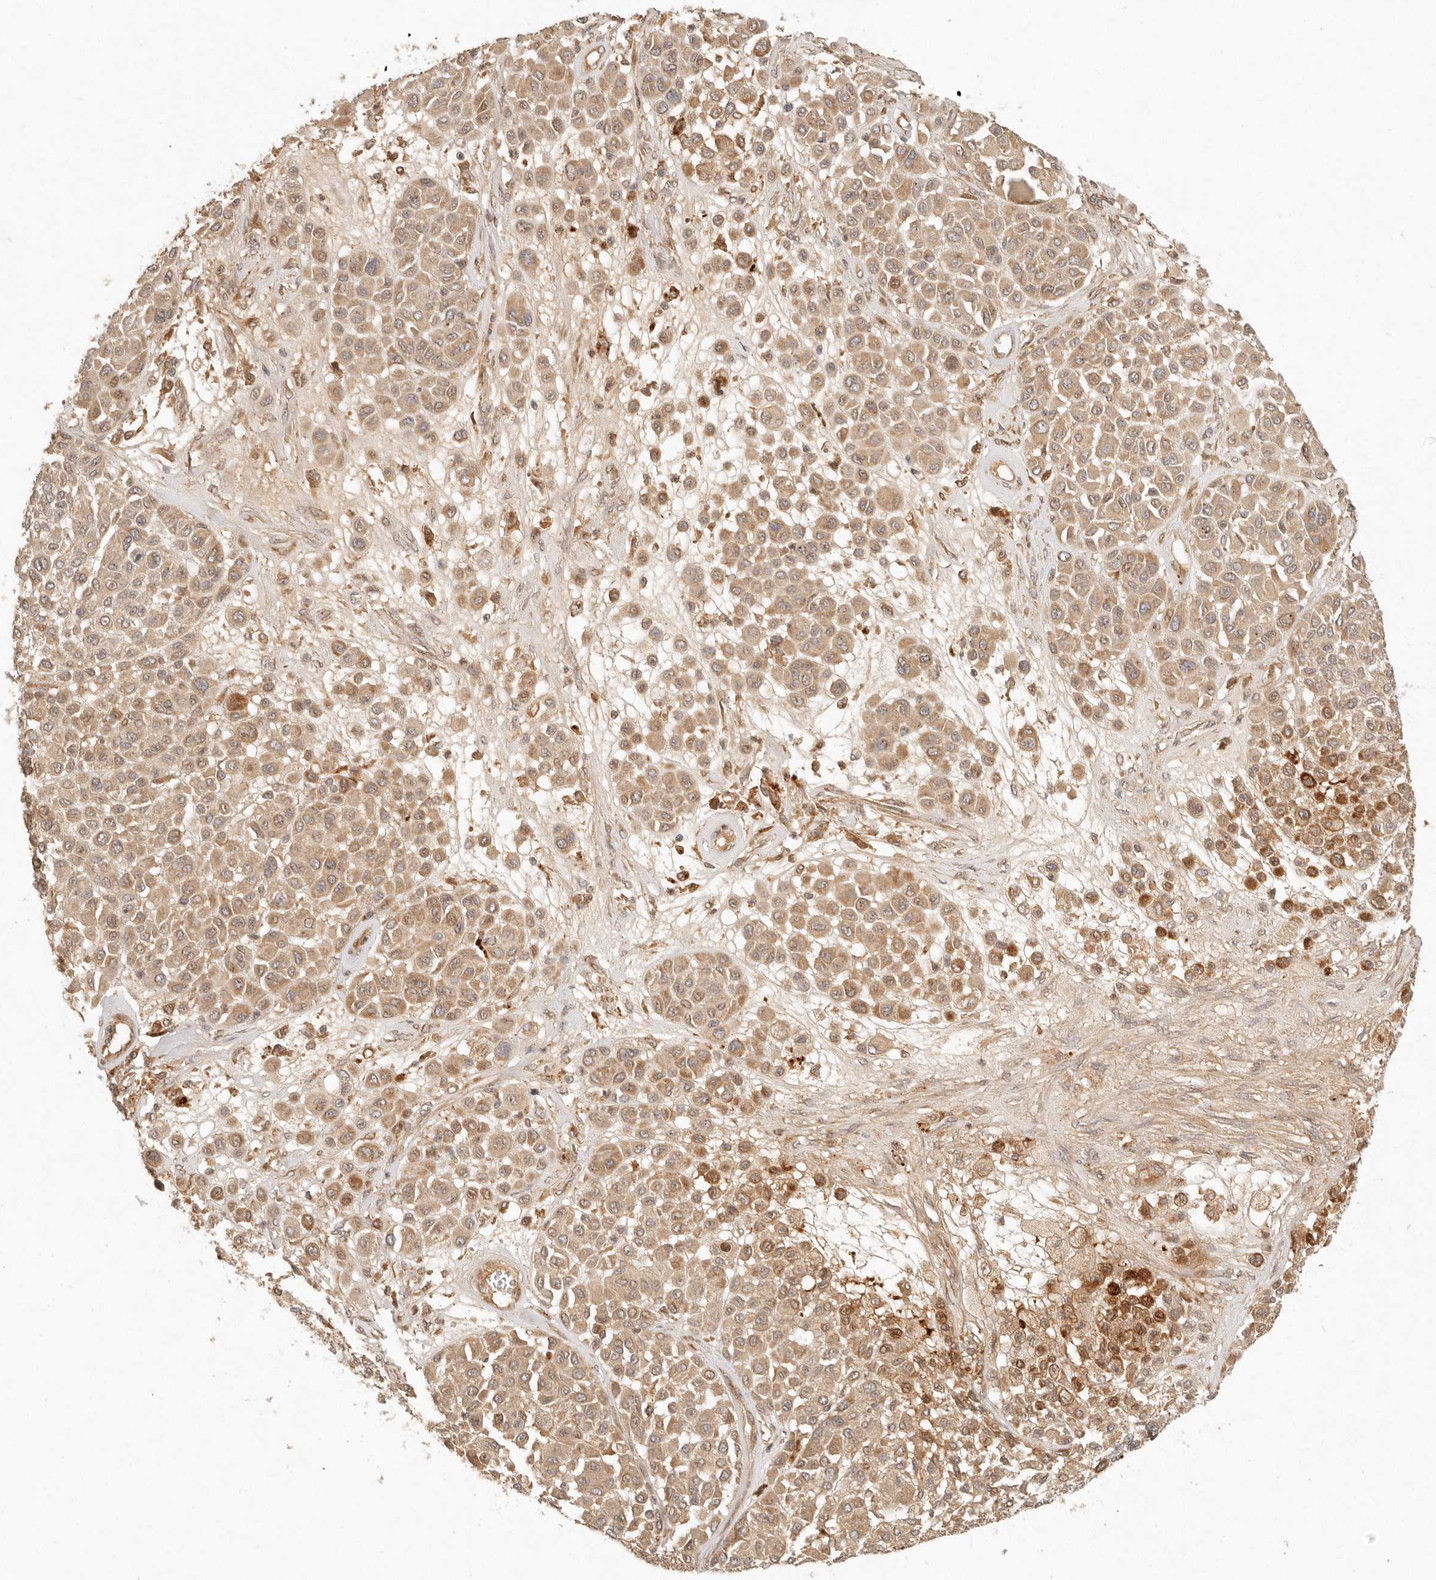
{"staining": {"intensity": "moderate", "quantity": ">75%", "location": "cytoplasmic/membranous"}, "tissue": "melanoma", "cell_type": "Tumor cells", "image_type": "cancer", "snomed": [{"axis": "morphology", "description": "Malignant melanoma, Metastatic site"}, {"axis": "topography", "description": "Soft tissue"}], "caption": "The immunohistochemical stain highlights moderate cytoplasmic/membranous staining in tumor cells of malignant melanoma (metastatic site) tissue. The staining was performed using DAB (3,3'-diaminobenzidine) to visualize the protein expression in brown, while the nuclei were stained in blue with hematoxylin (Magnification: 20x).", "gene": "ANKRD61", "patient": {"sex": "male", "age": 41}}